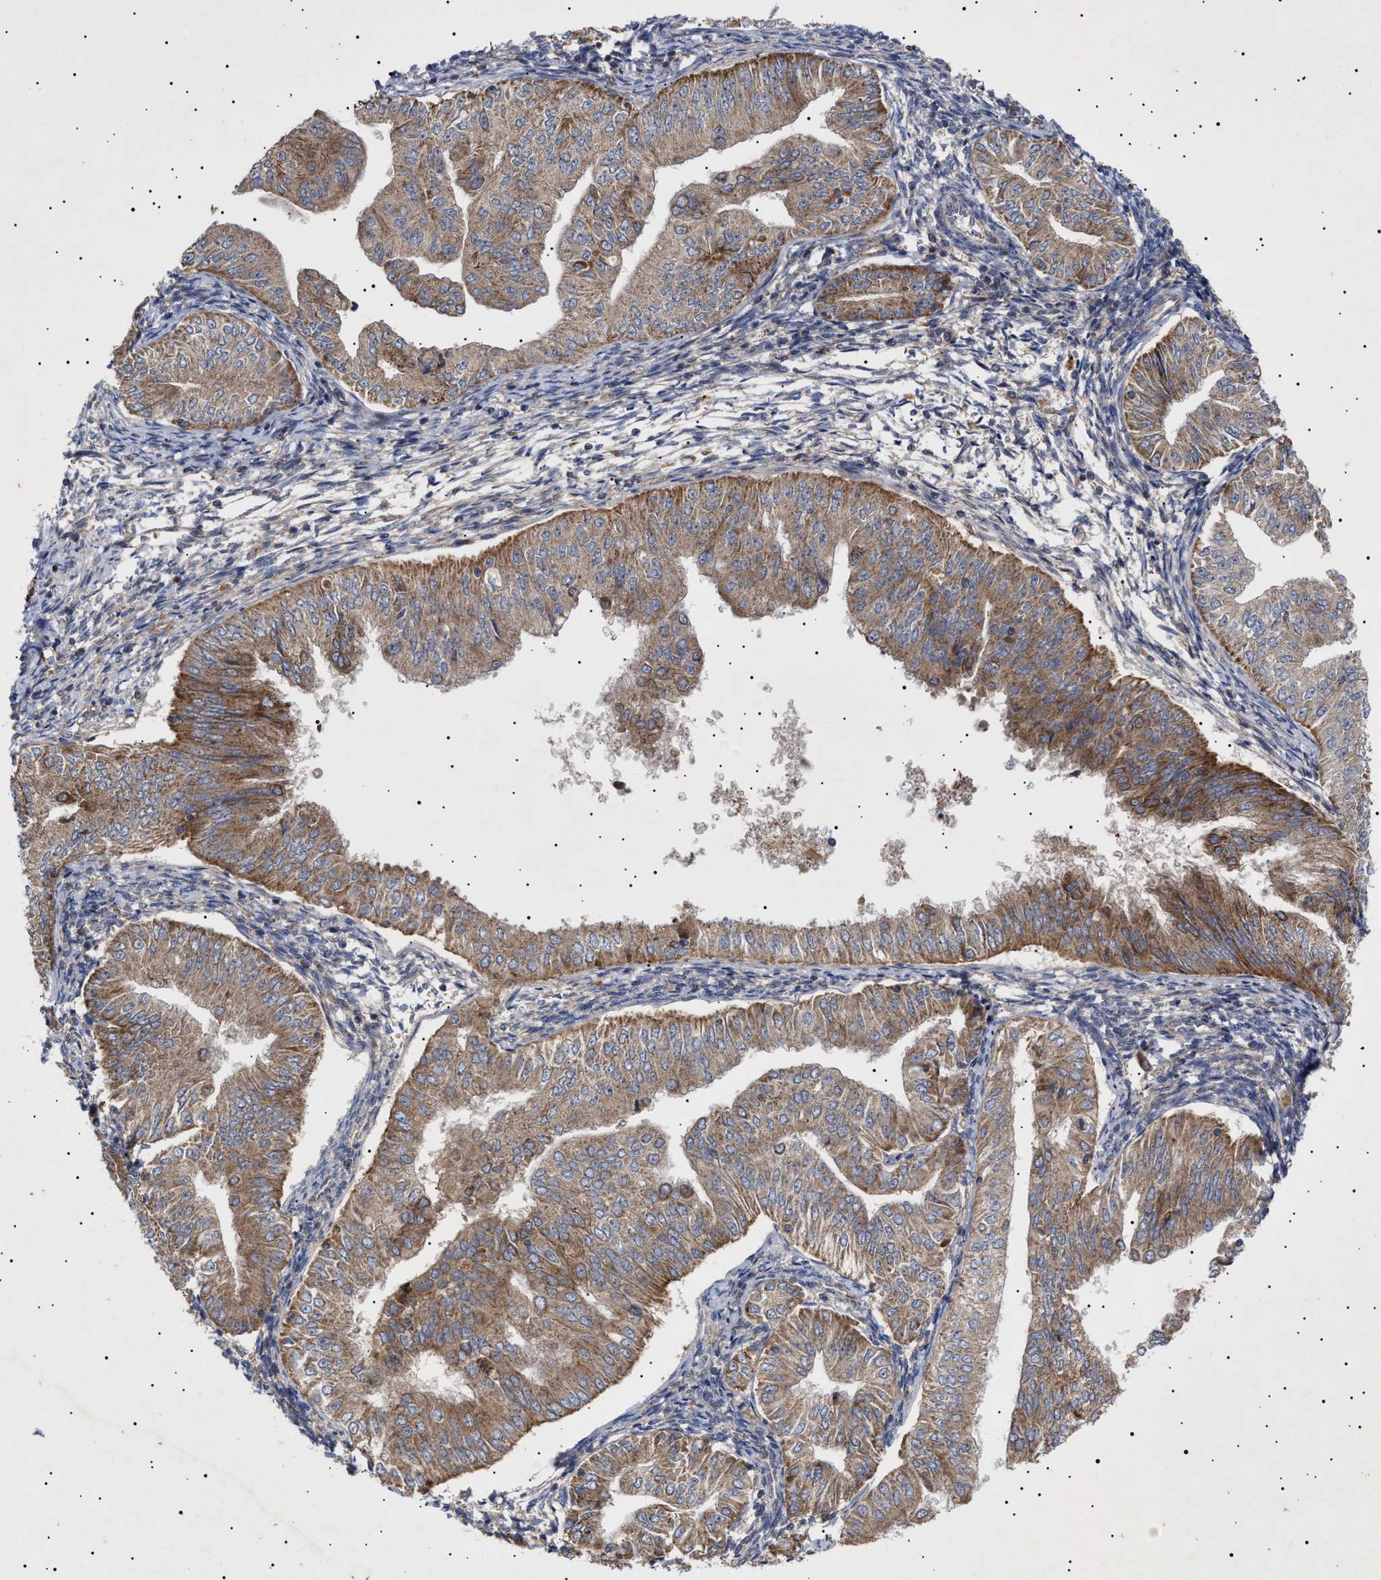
{"staining": {"intensity": "moderate", "quantity": ">75%", "location": "cytoplasmic/membranous"}, "tissue": "endometrial cancer", "cell_type": "Tumor cells", "image_type": "cancer", "snomed": [{"axis": "morphology", "description": "Normal tissue, NOS"}, {"axis": "morphology", "description": "Adenocarcinoma, NOS"}, {"axis": "topography", "description": "Endometrium"}], "caption": "Endometrial adenocarcinoma stained with a protein marker displays moderate staining in tumor cells.", "gene": "MRPL10", "patient": {"sex": "female", "age": 53}}